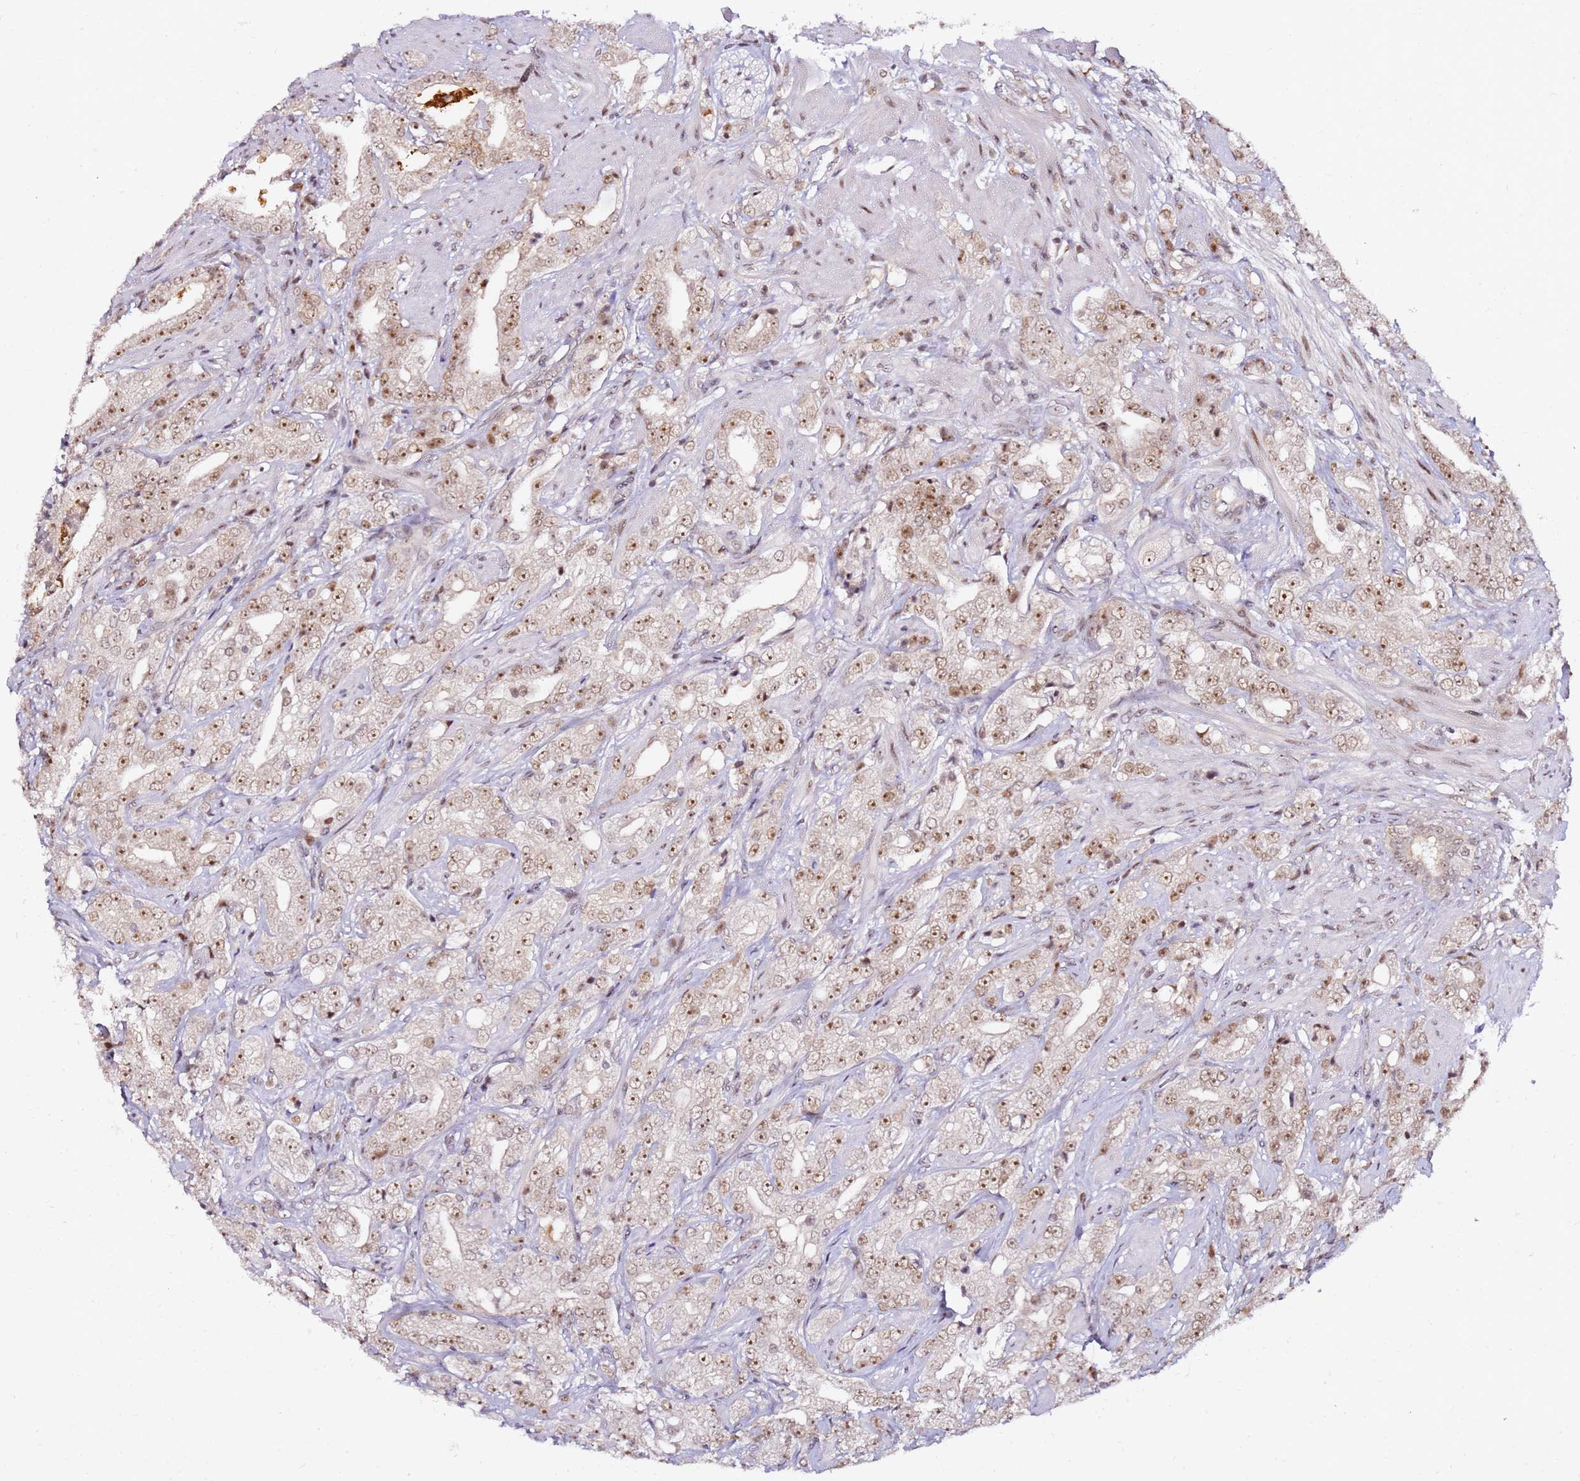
{"staining": {"intensity": "moderate", "quantity": ">75%", "location": "nuclear"}, "tissue": "prostate cancer", "cell_type": "Tumor cells", "image_type": "cancer", "snomed": [{"axis": "morphology", "description": "Adenocarcinoma, Low grade"}, {"axis": "topography", "description": "Prostate"}], "caption": "Prostate low-grade adenocarcinoma tissue demonstrates moderate nuclear positivity in approximately >75% of tumor cells Immunohistochemistry (ihc) stains the protein of interest in brown and the nuclei are stained blue.", "gene": "FCF1", "patient": {"sex": "male", "age": 67}}